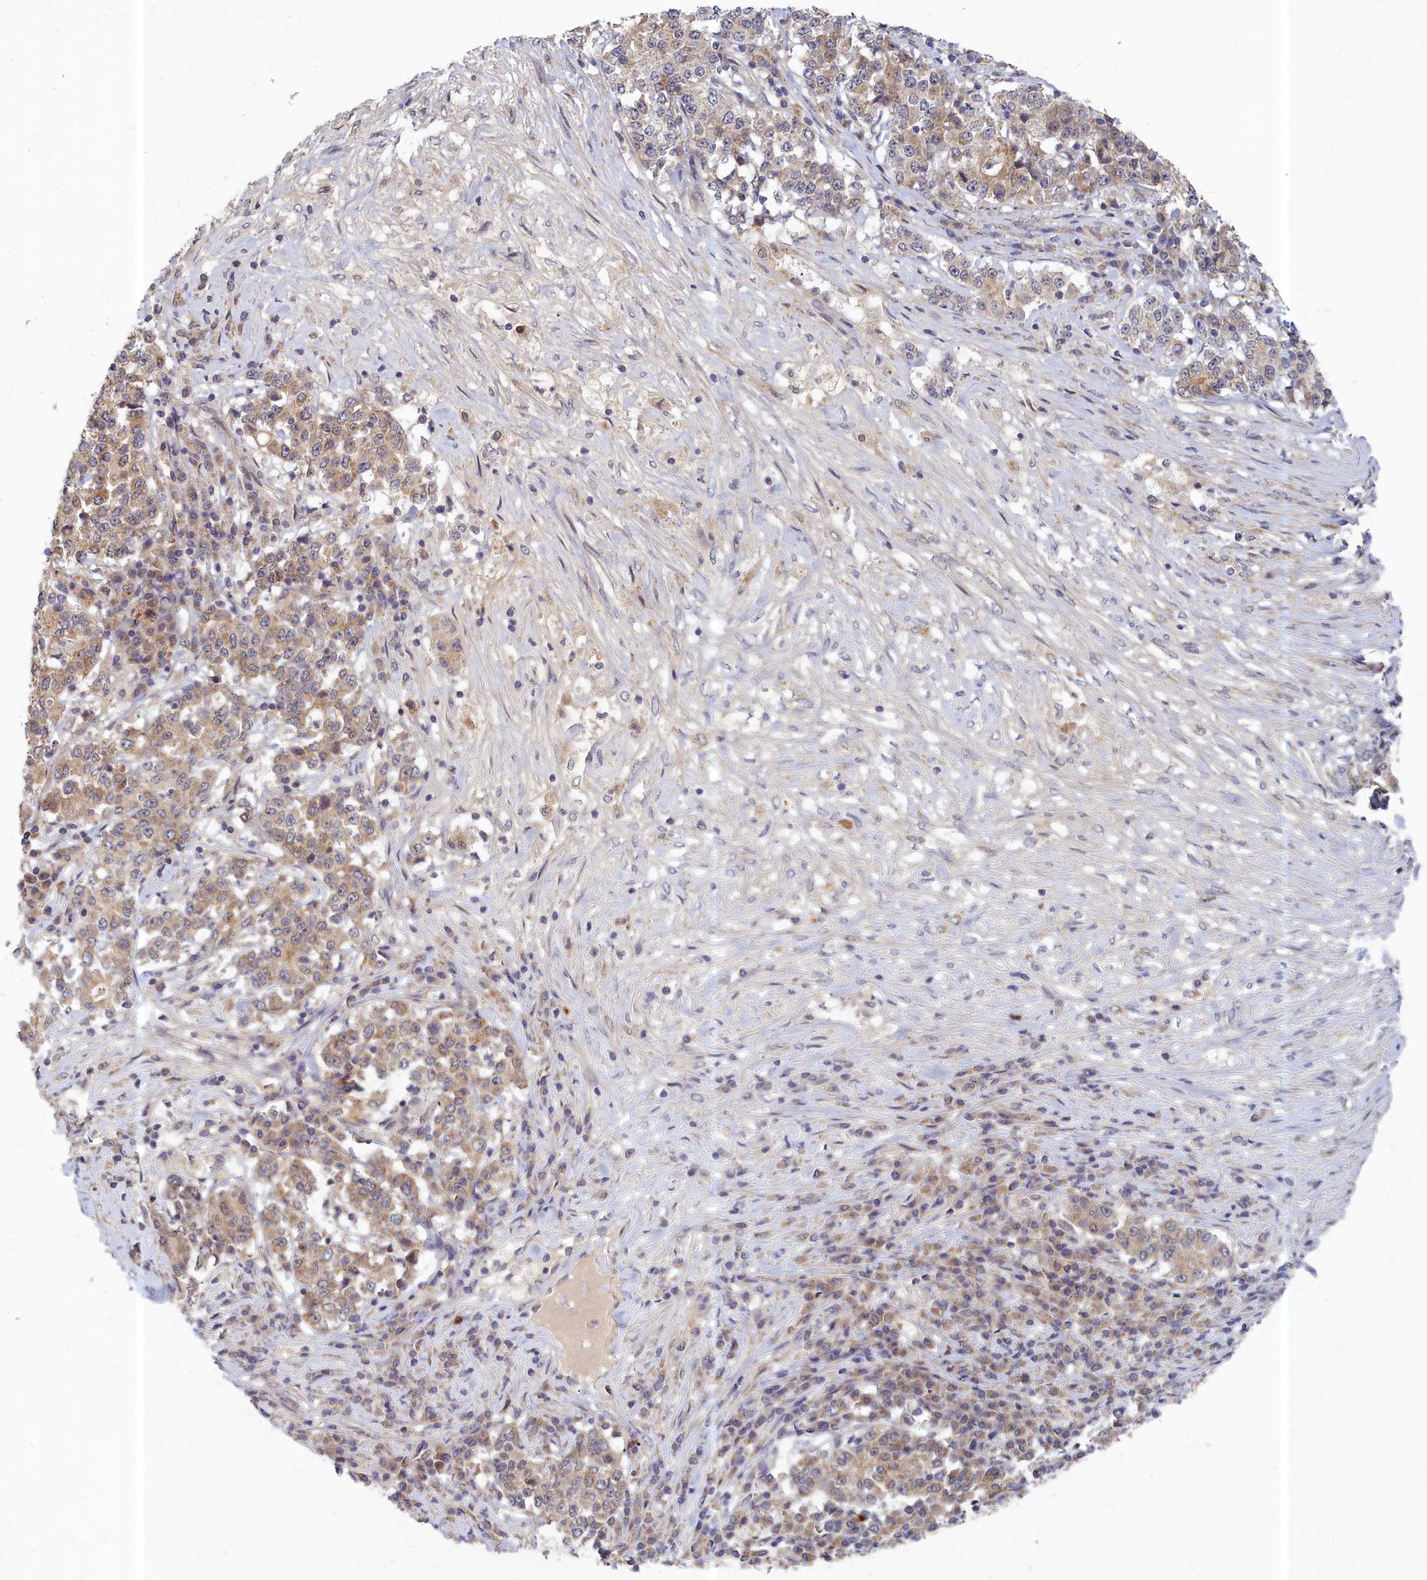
{"staining": {"intensity": "weak", "quantity": "25%-75%", "location": "cytoplasmic/membranous"}, "tissue": "stomach cancer", "cell_type": "Tumor cells", "image_type": "cancer", "snomed": [{"axis": "morphology", "description": "Adenocarcinoma, NOS"}, {"axis": "topography", "description": "Stomach"}], "caption": "Protein staining of stomach cancer tissue reveals weak cytoplasmic/membranous positivity in approximately 25%-75% of tumor cells. The staining was performed using DAB, with brown indicating positive protein expression. Nuclei are stained blue with hematoxylin.", "gene": "EARS2", "patient": {"sex": "male", "age": 59}}